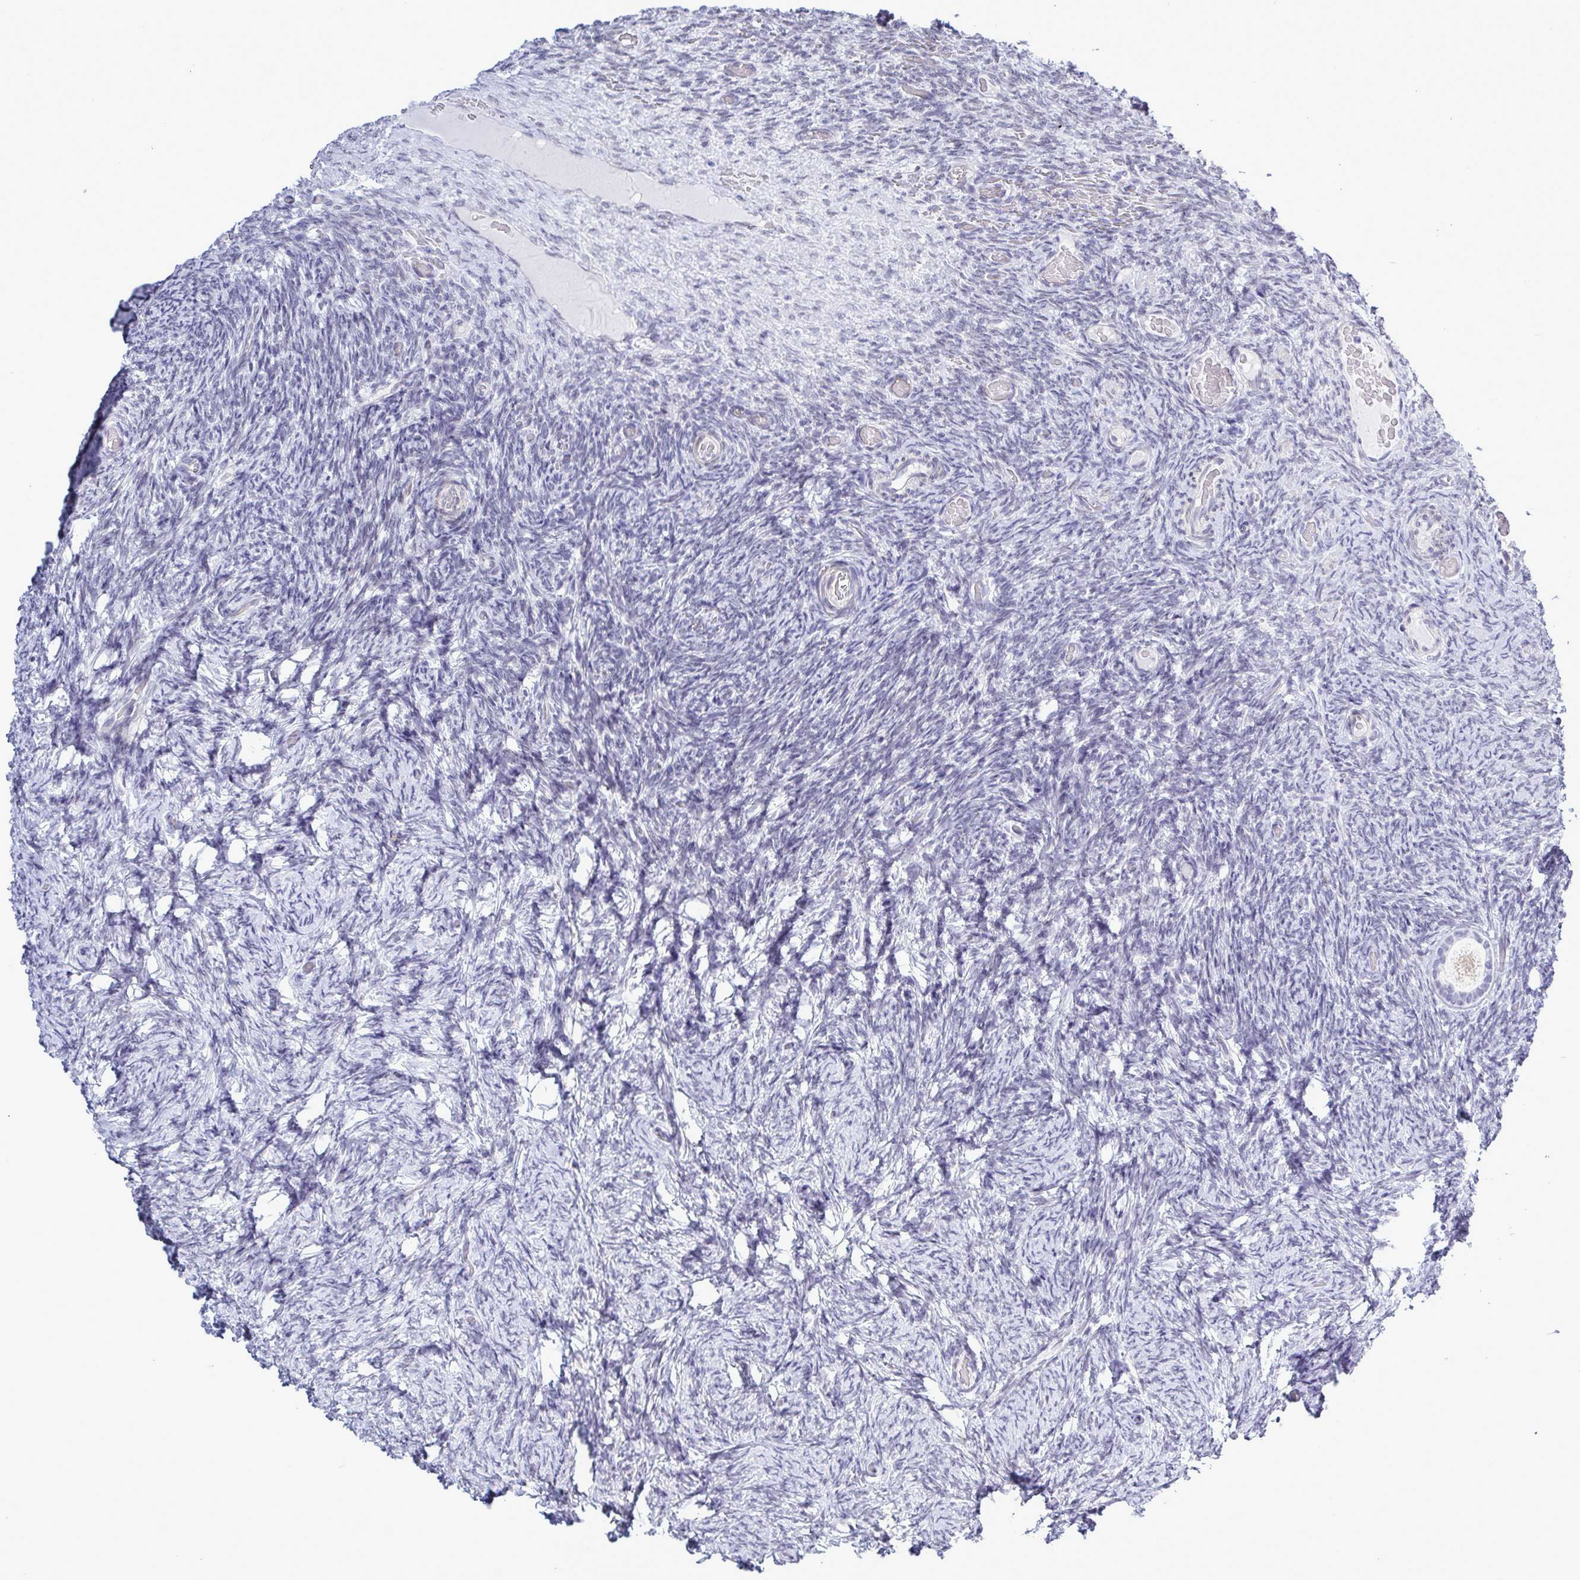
{"staining": {"intensity": "negative", "quantity": "none", "location": "none"}, "tissue": "ovary", "cell_type": "Follicle cells", "image_type": "normal", "snomed": [{"axis": "morphology", "description": "Normal tissue, NOS"}, {"axis": "topography", "description": "Ovary"}], "caption": "This is an immunohistochemistry (IHC) photomicrograph of unremarkable human ovary. There is no expression in follicle cells.", "gene": "MFSD4A", "patient": {"sex": "female", "age": 34}}